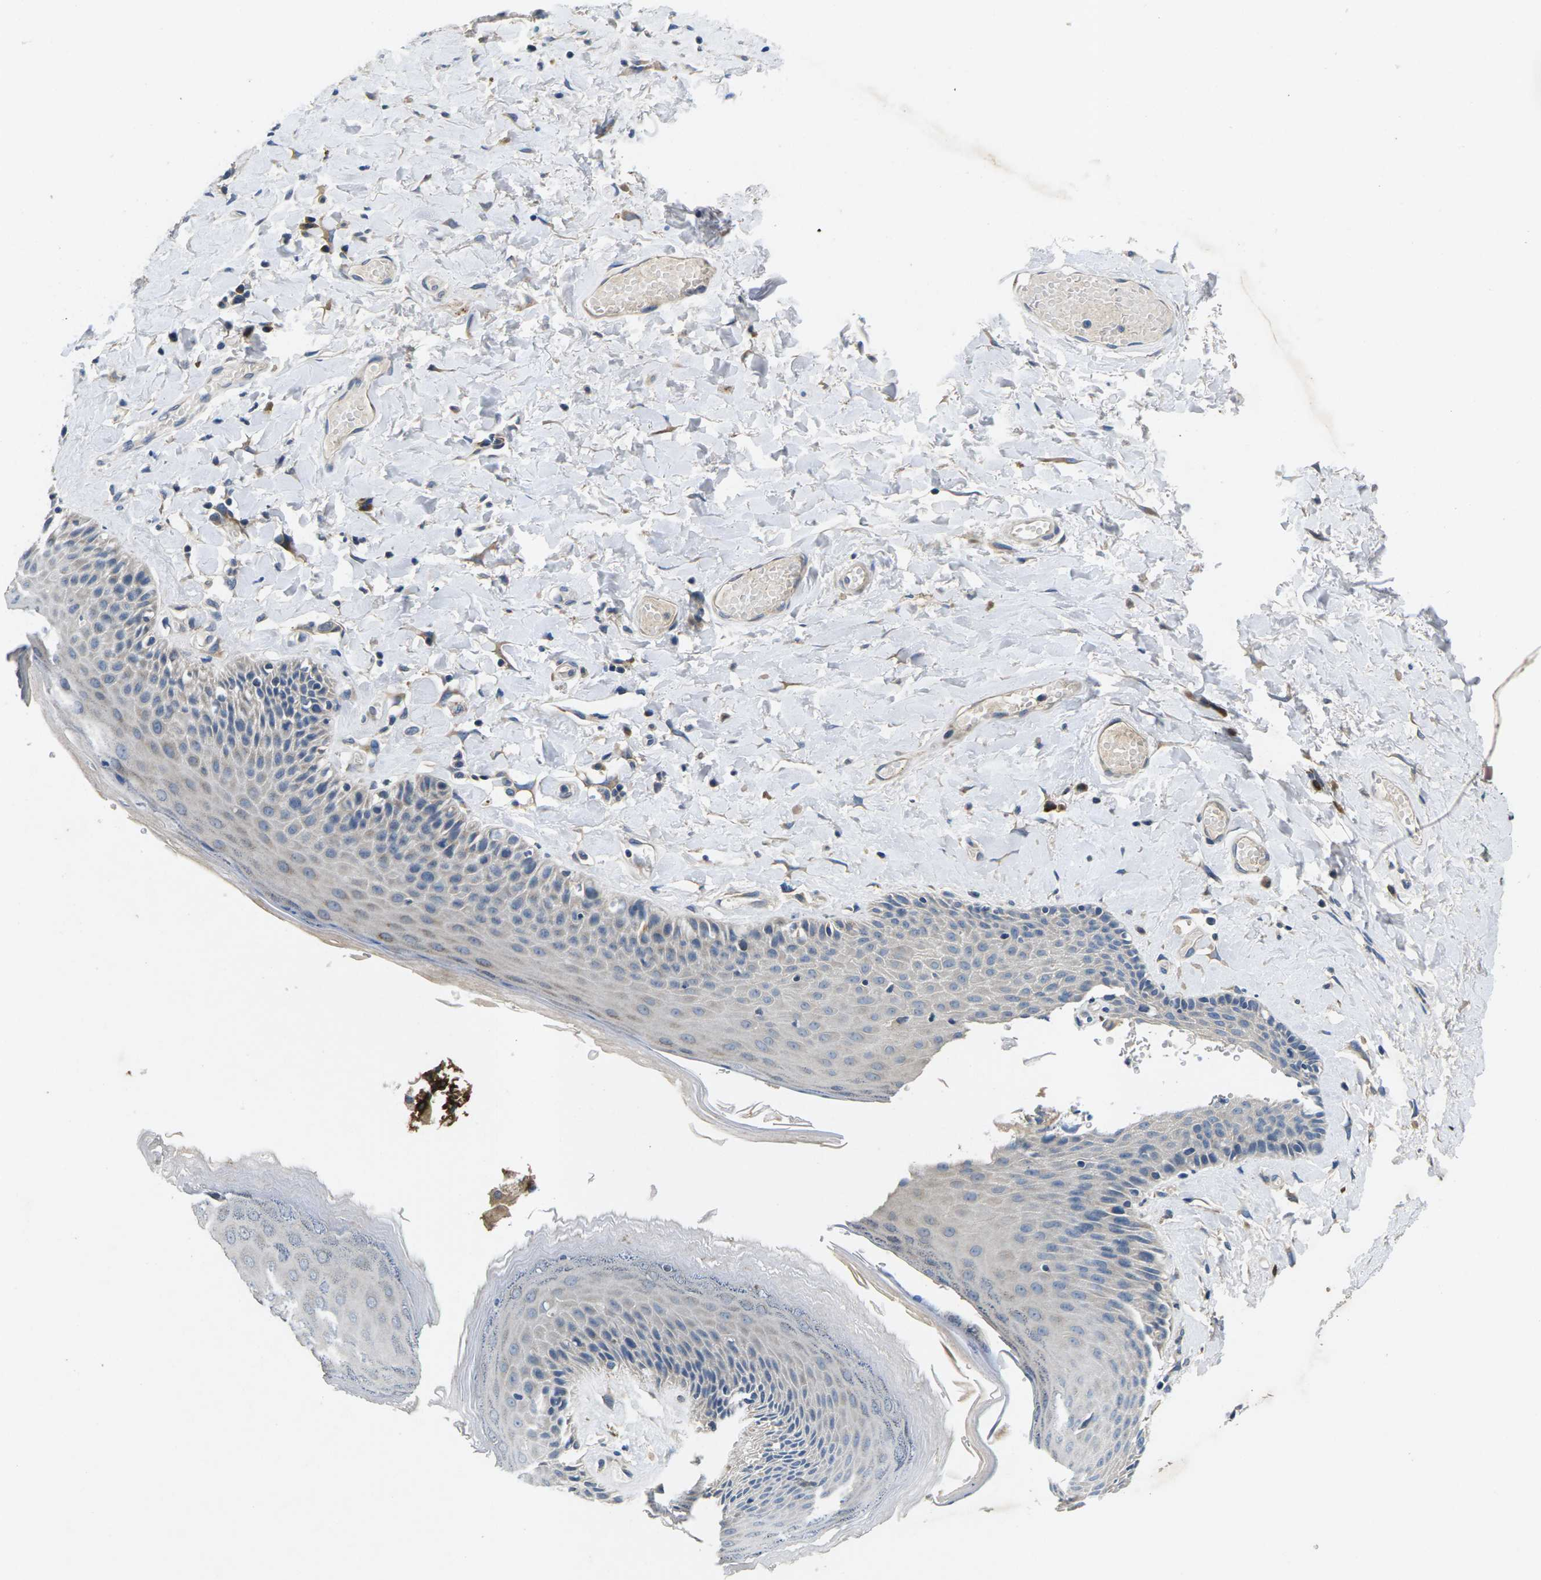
{"staining": {"intensity": "weak", "quantity": "<25%", "location": "cytoplasmic/membranous"}, "tissue": "skin", "cell_type": "Epidermal cells", "image_type": "normal", "snomed": [{"axis": "morphology", "description": "Normal tissue, NOS"}, {"axis": "topography", "description": "Anal"}], "caption": "DAB immunohistochemical staining of normal skin exhibits no significant positivity in epidermal cells.", "gene": "ERGIC3", "patient": {"sex": "male", "age": 69}}